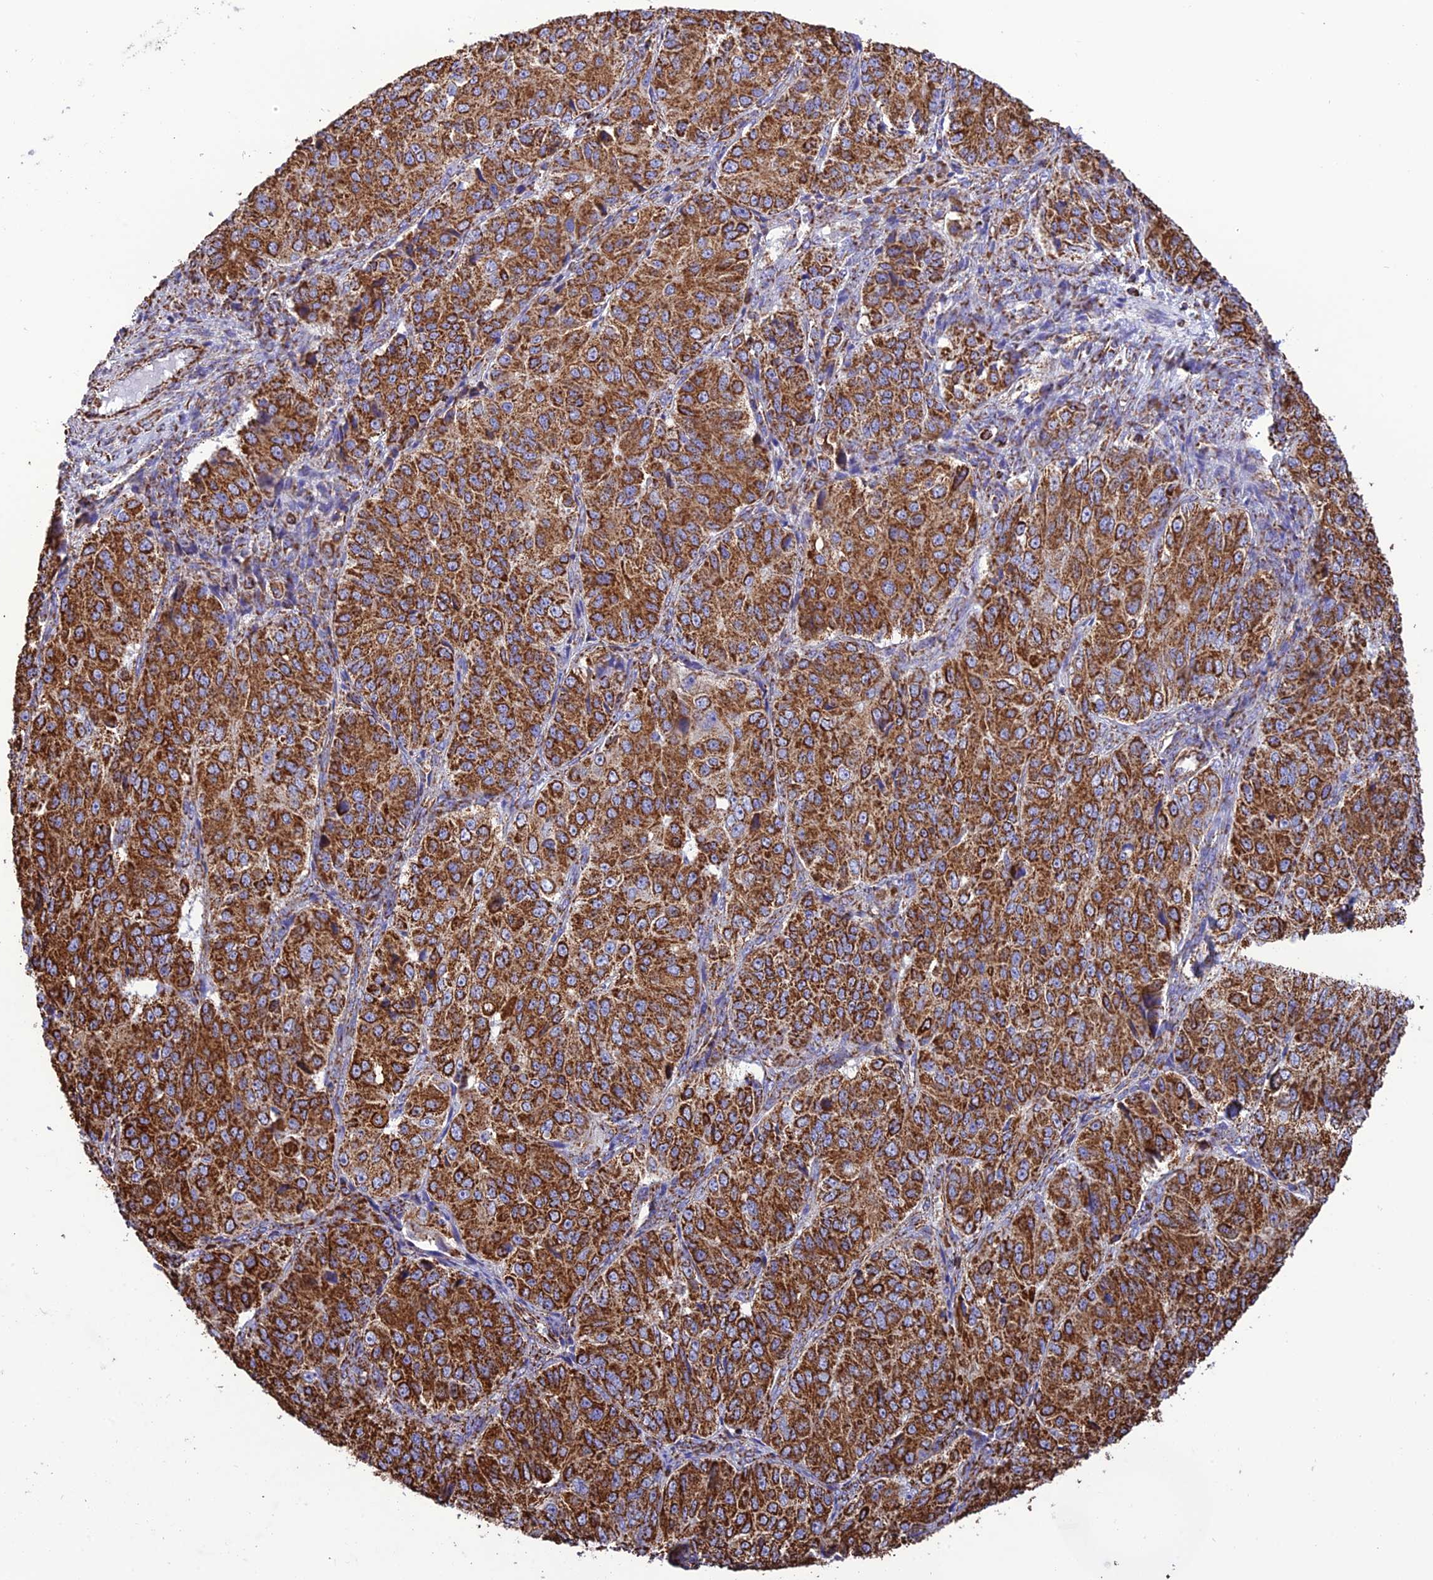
{"staining": {"intensity": "strong", "quantity": ">75%", "location": "cytoplasmic/membranous"}, "tissue": "ovarian cancer", "cell_type": "Tumor cells", "image_type": "cancer", "snomed": [{"axis": "morphology", "description": "Carcinoma, endometroid"}, {"axis": "topography", "description": "Ovary"}], "caption": "There is high levels of strong cytoplasmic/membranous positivity in tumor cells of ovarian cancer, as demonstrated by immunohistochemical staining (brown color).", "gene": "NDUFAF1", "patient": {"sex": "female", "age": 51}}